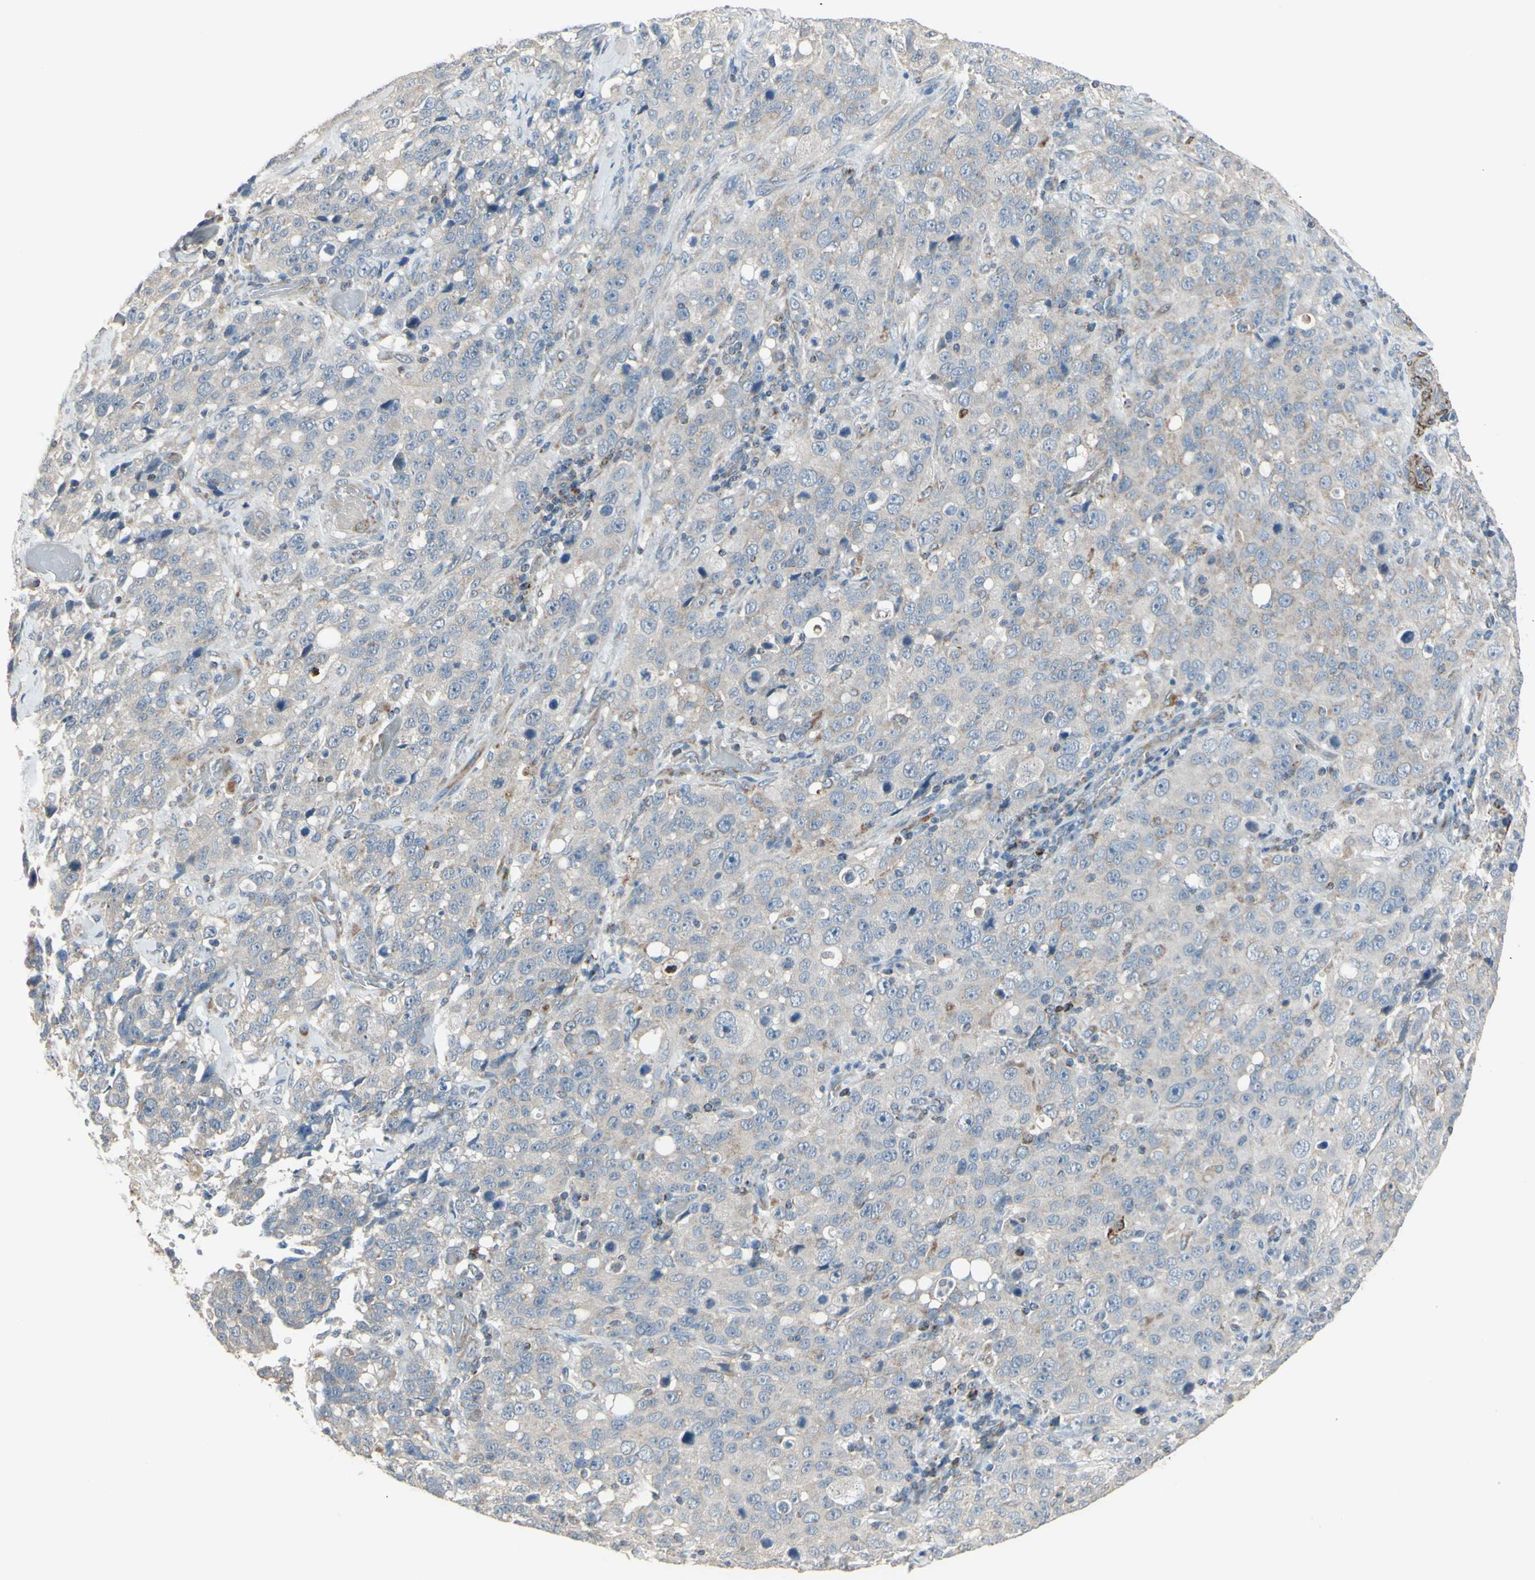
{"staining": {"intensity": "weak", "quantity": "<25%", "location": "cytoplasmic/membranous"}, "tissue": "stomach cancer", "cell_type": "Tumor cells", "image_type": "cancer", "snomed": [{"axis": "morphology", "description": "Normal tissue, NOS"}, {"axis": "morphology", "description": "Adenocarcinoma, NOS"}, {"axis": "topography", "description": "Stomach"}], "caption": "Image shows no protein staining in tumor cells of adenocarcinoma (stomach) tissue.", "gene": "FAM171B", "patient": {"sex": "male", "age": 48}}